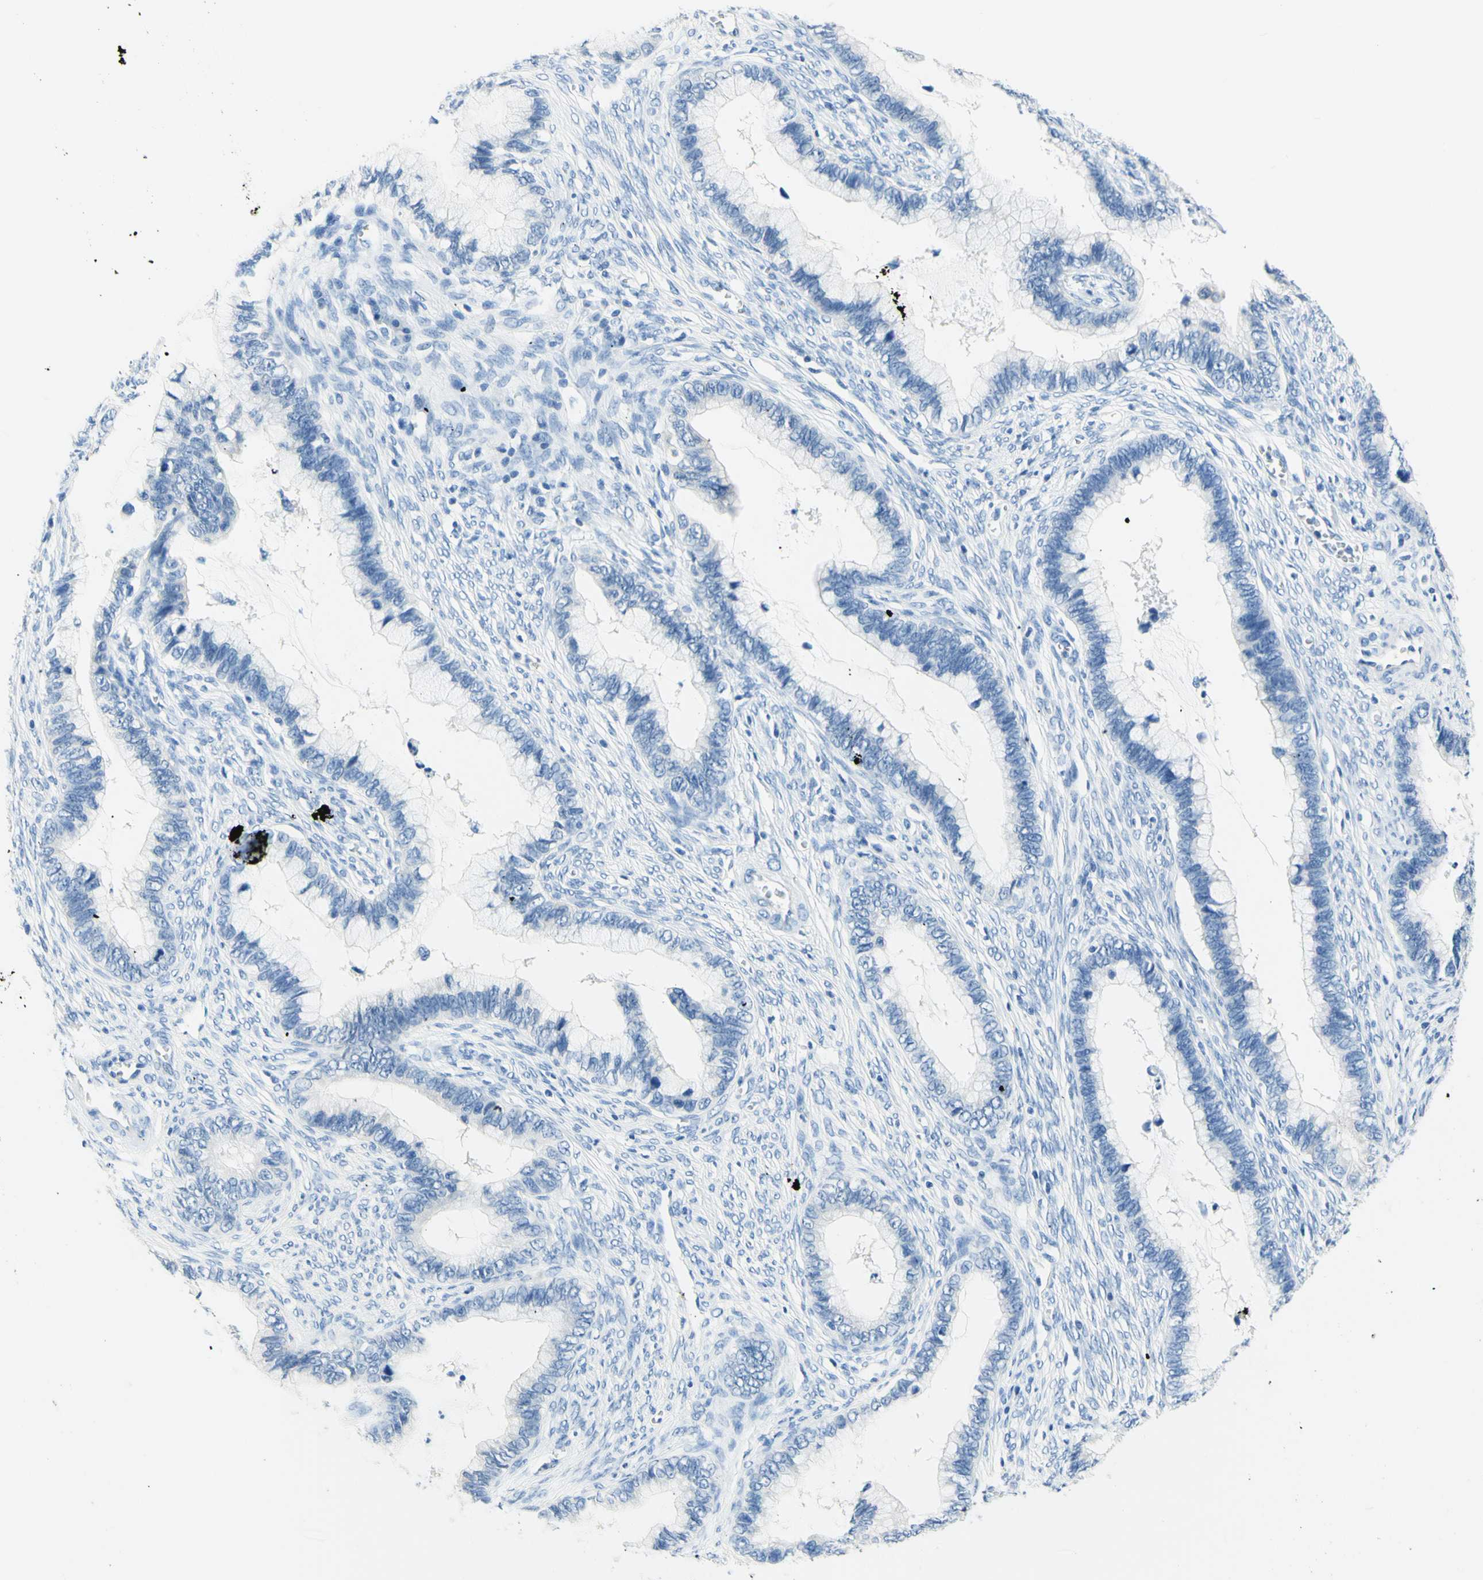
{"staining": {"intensity": "negative", "quantity": "none", "location": "none"}, "tissue": "cervical cancer", "cell_type": "Tumor cells", "image_type": "cancer", "snomed": [{"axis": "morphology", "description": "Adenocarcinoma, NOS"}, {"axis": "topography", "description": "Cervix"}], "caption": "A high-resolution photomicrograph shows immunohistochemistry staining of cervical cancer, which demonstrates no significant staining in tumor cells.", "gene": "HPCA", "patient": {"sex": "female", "age": 44}}